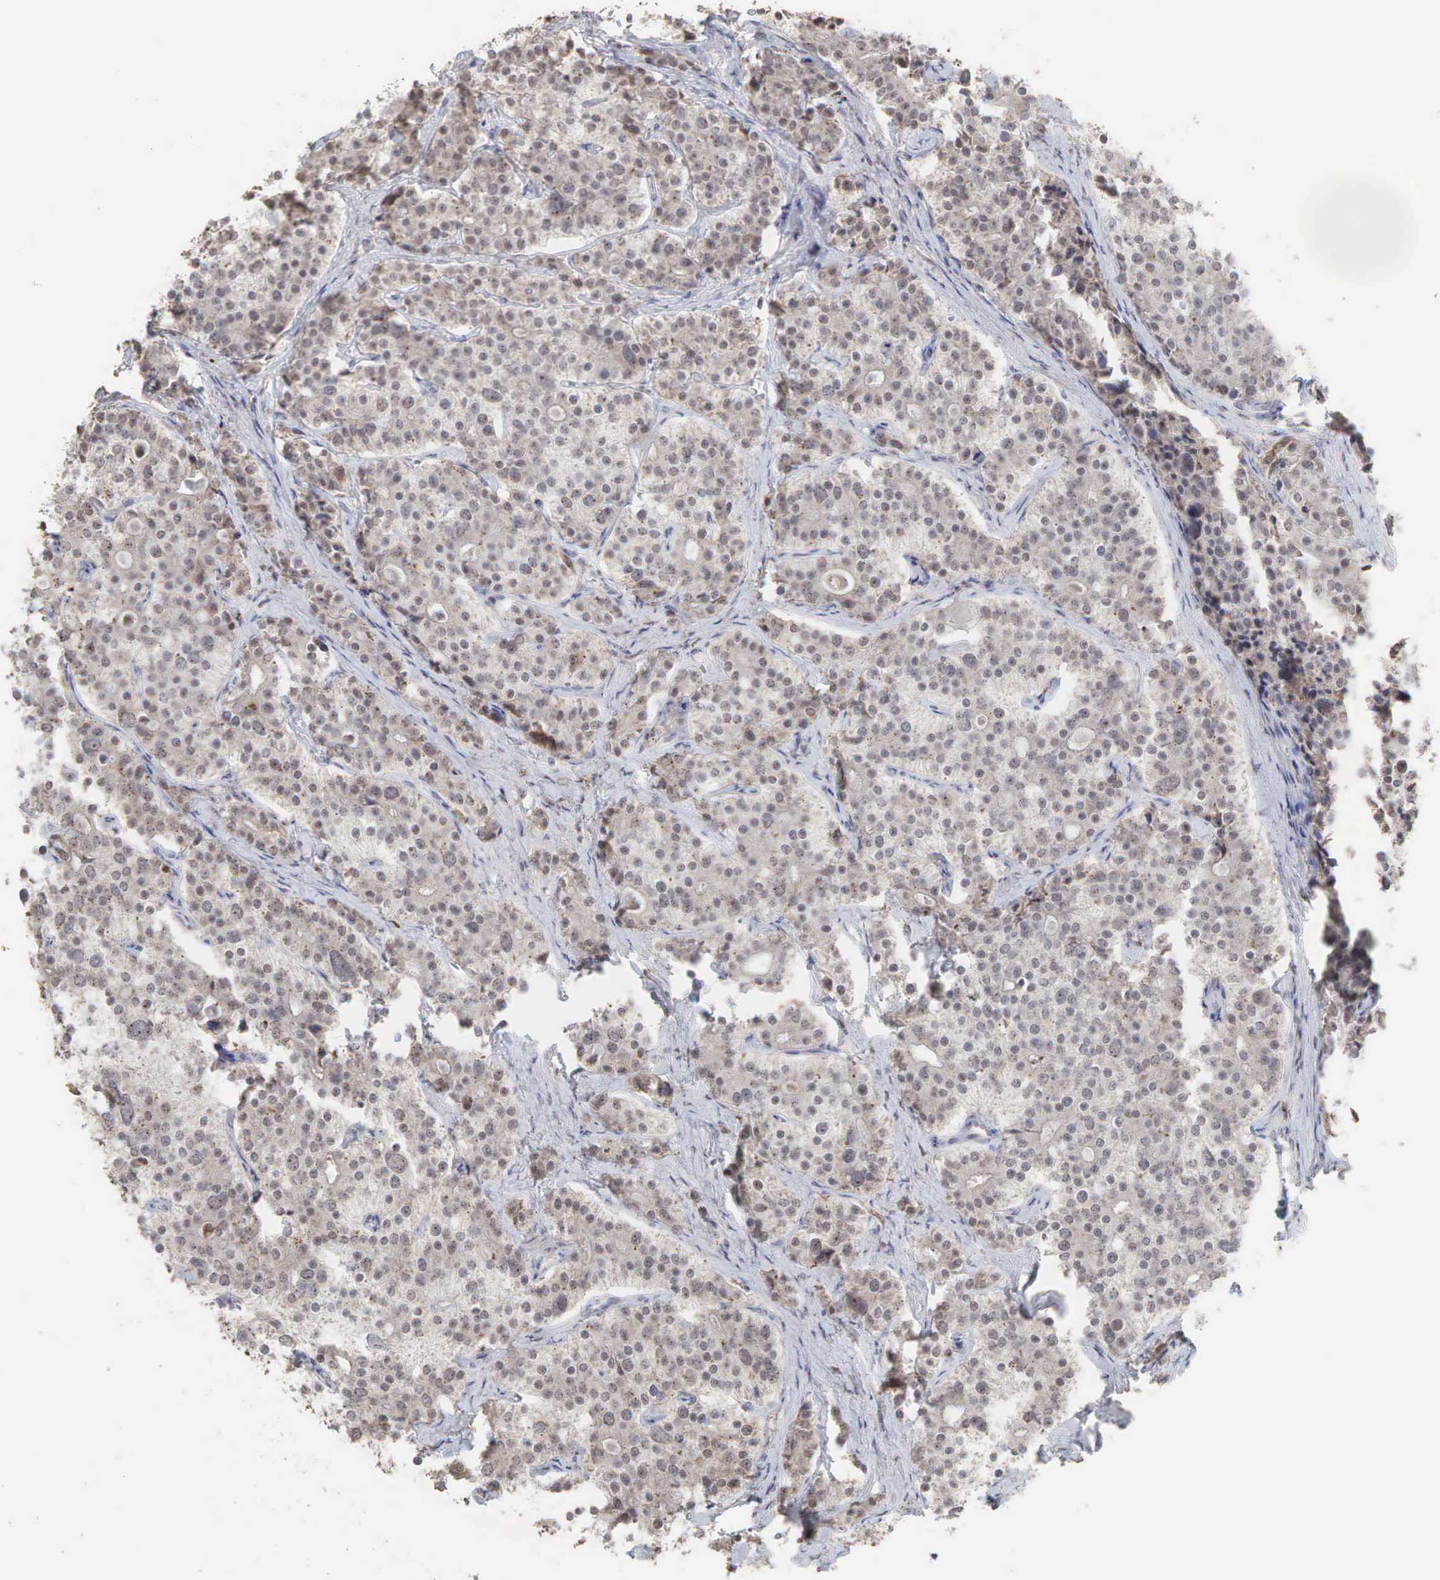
{"staining": {"intensity": "moderate", "quantity": "25%-75%", "location": "cytoplasmic/membranous,nuclear"}, "tissue": "carcinoid", "cell_type": "Tumor cells", "image_type": "cancer", "snomed": [{"axis": "morphology", "description": "Carcinoid, malignant, NOS"}, {"axis": "topography", "description": "Small intestine"}], "caption": "Immunohistochemical staining of human carcinoid (malignant) exhibits moderate cytoplasmic/membranous and nuclear protein staining in approximately 25%-75% of tumor cells.", "gene": "DKC1", "patient": {"sex": "male", "age": 63}}